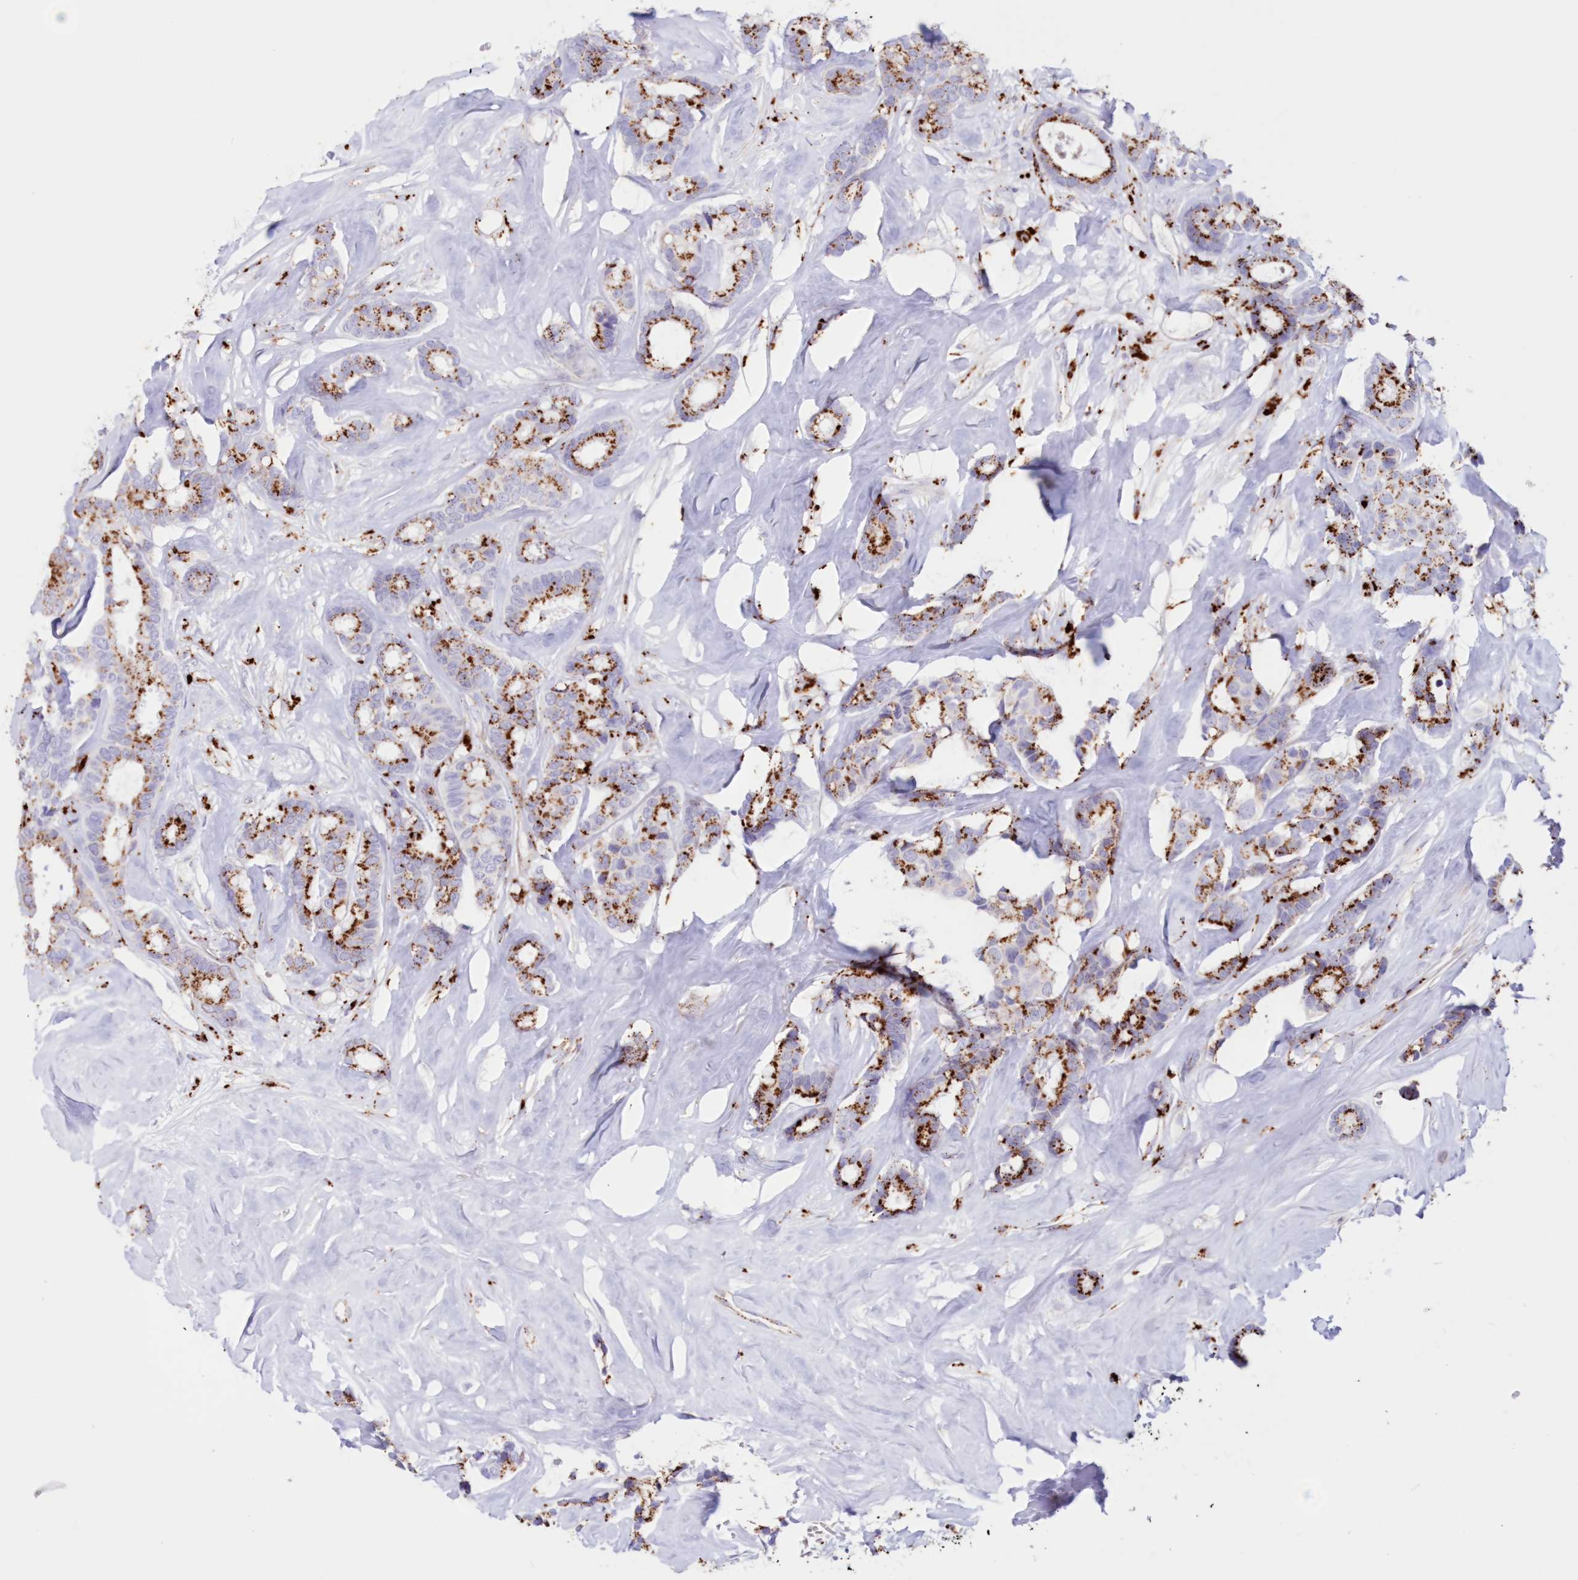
{"staining": {"intensity": "moderate", "quantity": "25%-75%", "location": "cytoplasmic/membranous"}, "tissue": "breast cancer", "cell_type": "Tumor cells", "image_type": "cancer", "snomed": [{"axis": "morphology", "description": "Duct carcinoma"}, {"axis": "topography", "description": "Breast"}], "caption": "A micrograph showing moderate cytoplasmic/membranous staining in about 25%-75% of tumor cells in breast cancer, as visualized by brown immunohistochemical staining.", "gene": "TPP1", "patient": {"sex": "female", "age": 87}}